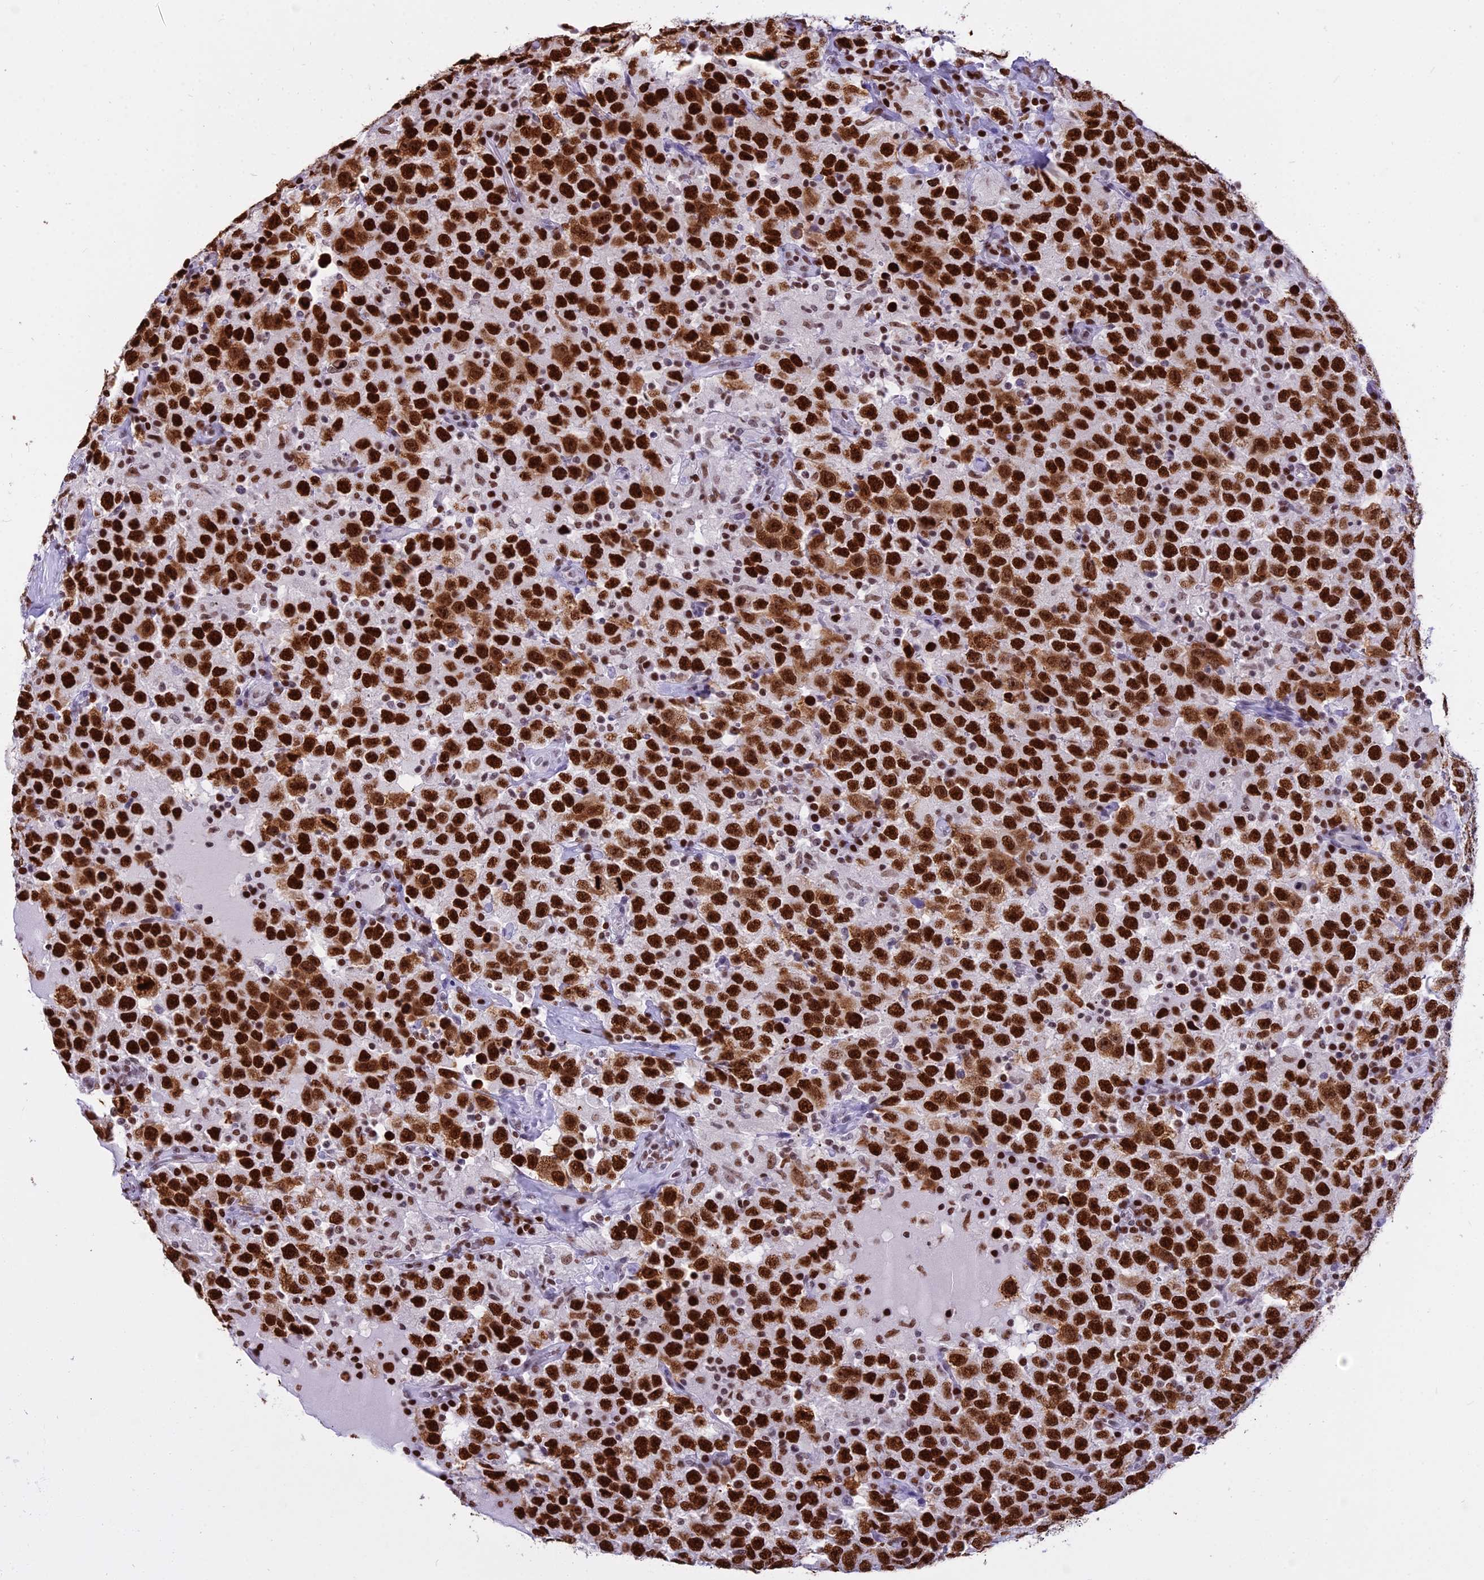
{"staining": {"intensity": "strong", "quantity": ">75%", "location": "nuclear"}, "tissue": "testis cancer", "cell_type": "Tumor cells", "image_type": "cancer", "snomed": [{"axis": "morphology", "description": "Seminoma, NOS"}, {"axis": "topography", "description": "Testis"}], "caption": "Protein expression by immunohistochemistry displays strong nuclear positivity in approximately >75% of tumor cells in testis cancer. Nuclei are stained in blue.", "gene": "PARP1", "patient": {"sex": "male", "age": 41}}